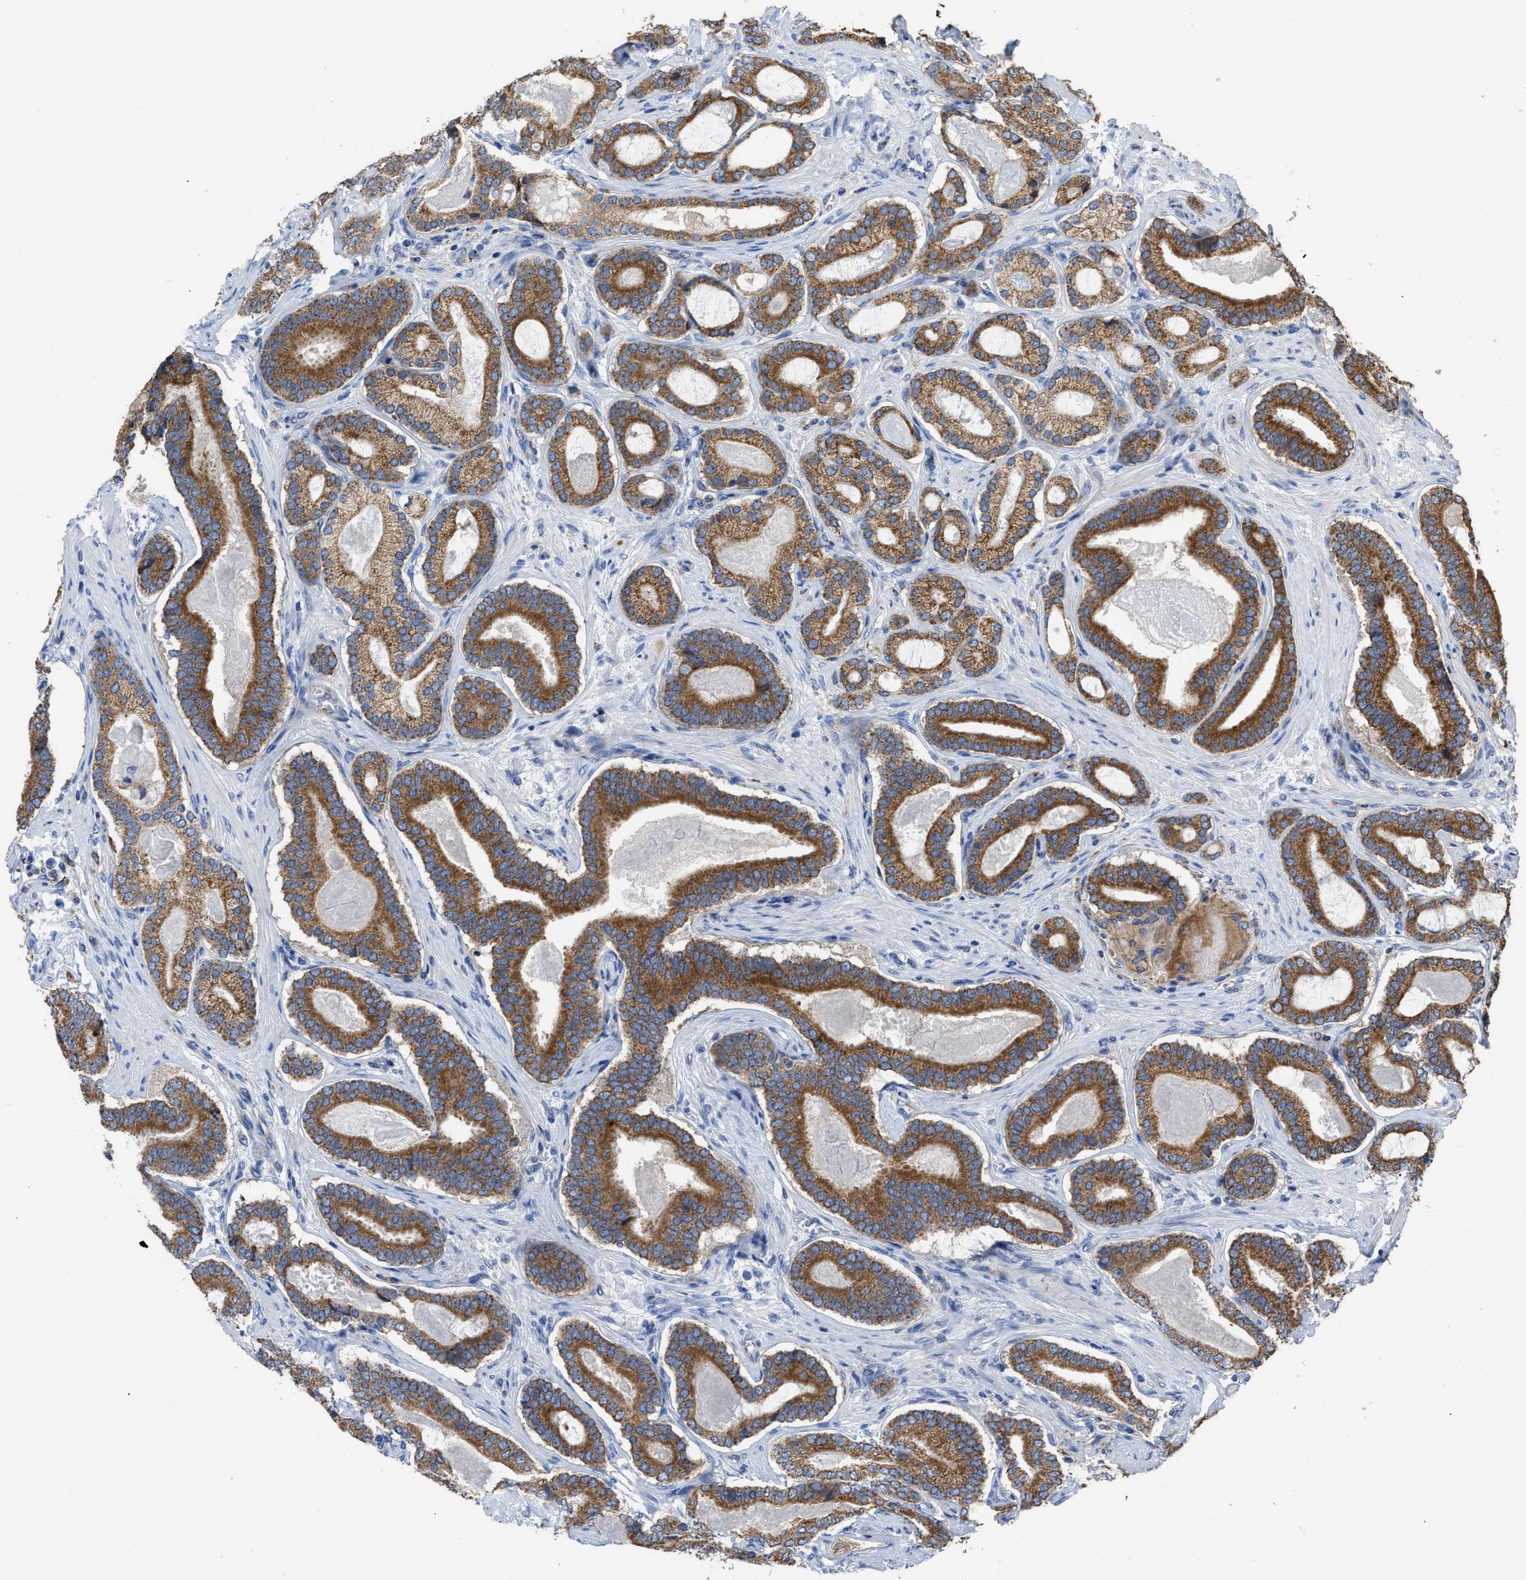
{"staining": {"intensity": "strong", "quantity": ">75%", "location": "cytoplasmic/membranous"}, "tissue": "prostate cancer", "cell_type": "Tumor cells", "image_type": "cancer", "snomed": [{"axis": "morphology", "description": "Adenocarcinoma, High grade"}, {"axis": "topography", "description": "Prostate"}], "caption": "Prostate high-grade adenocarcinoma stained with a protein marker exhibits strong staining in tumor cells.", "gene": "AK2", "patient": {"sex": "male", "age": 60}}